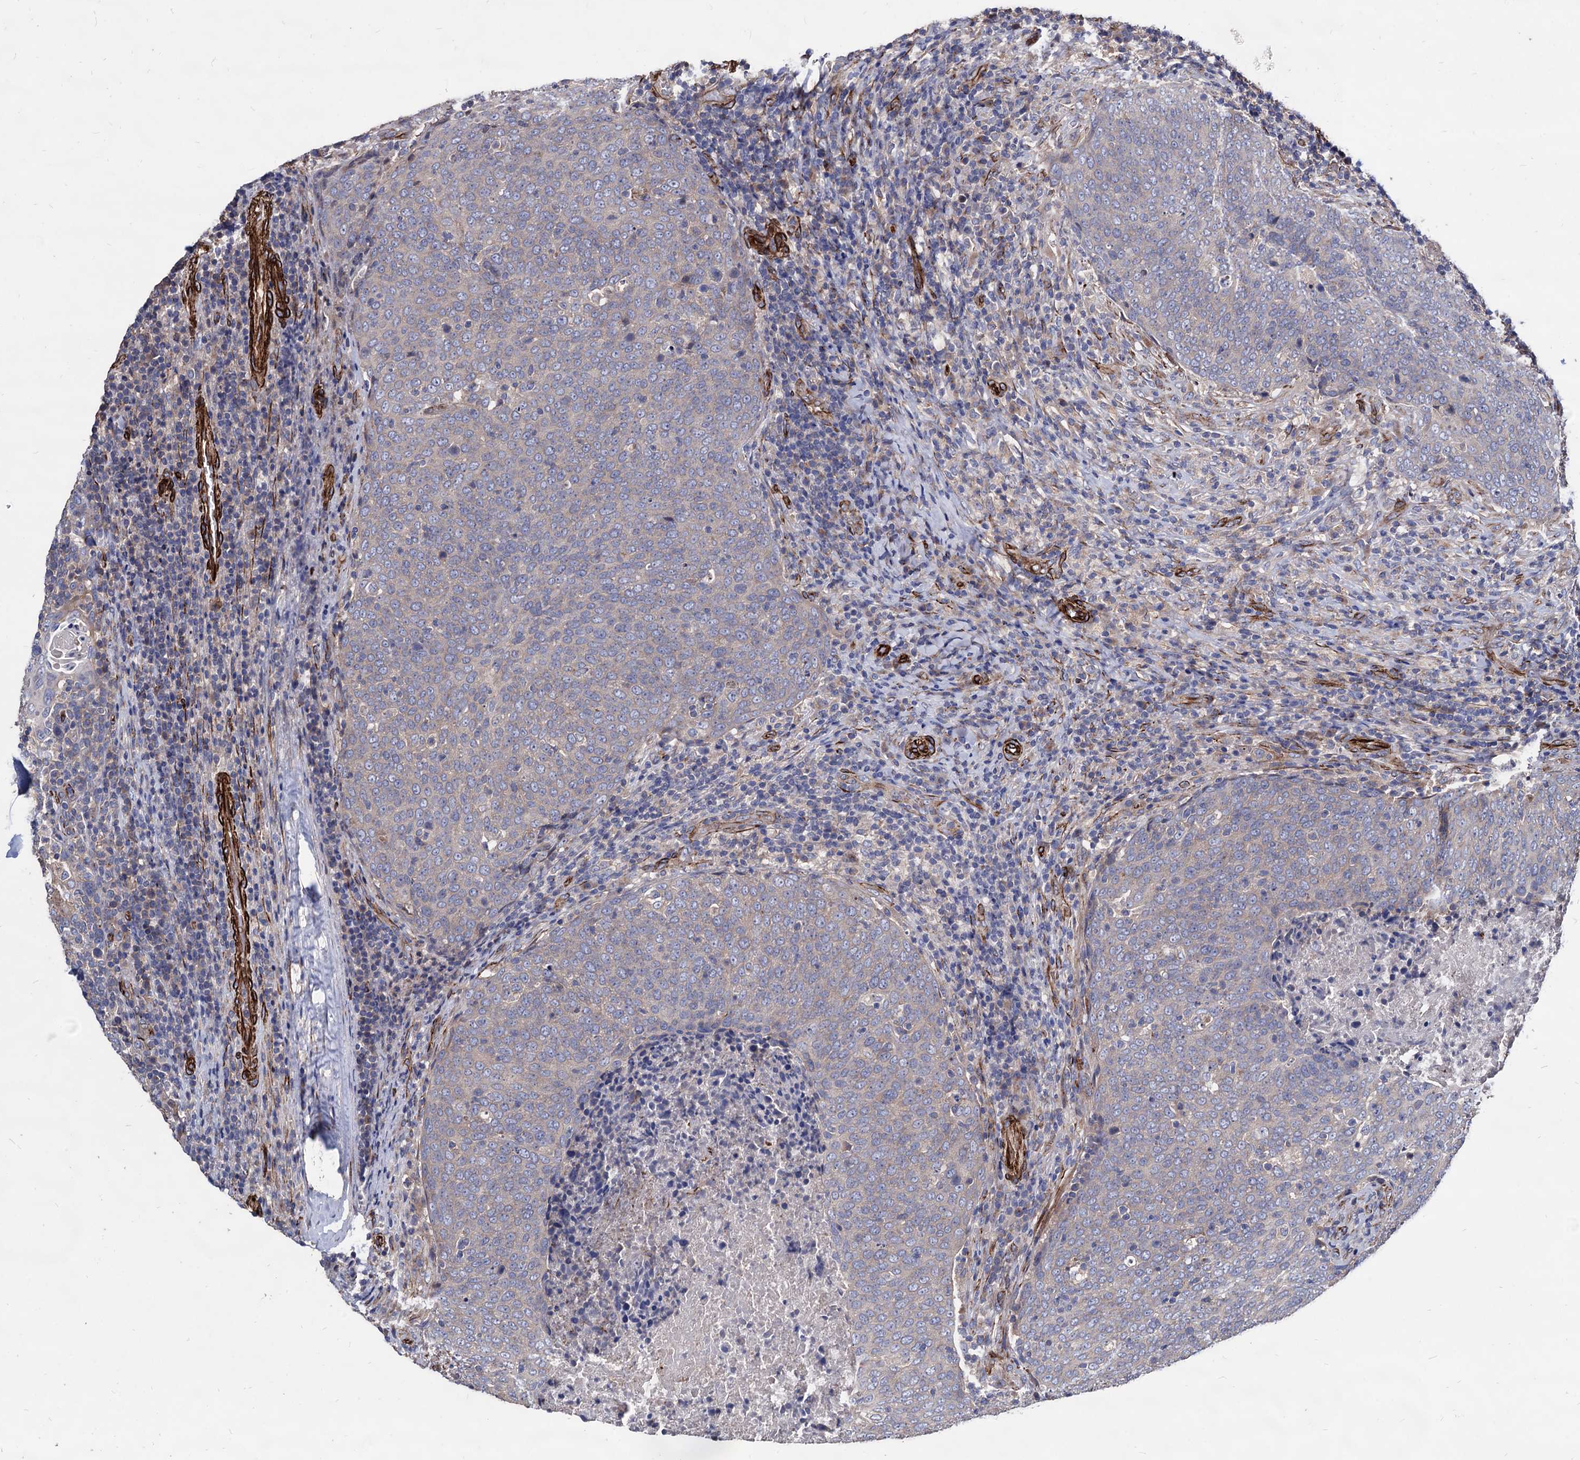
{"staining": {"intensity": "negative", "quantity": "none", "location": "none"}, "tissue": "head and neck cancer", "cell_type": "Tumor cells", "image_type": "cancer", "snomed": [{"axis": "morphology", "description": "Squamous cell carcinoma, NOS"}, {"axis": "morphology", "description": "Squamous cell carcinoma, metastatic, NOS"}, {"axis": "topography", "description": "Lymph node"}, {"axis": "topography", "description": "Head-Neck"}], "caption": "IHC histopathology image of human head and neck cancer stained for a protein (brown), which demonstrates no expression in tumor cells.", "gene": "WDR11", "patient": {"sex": "male", "age": 62}}